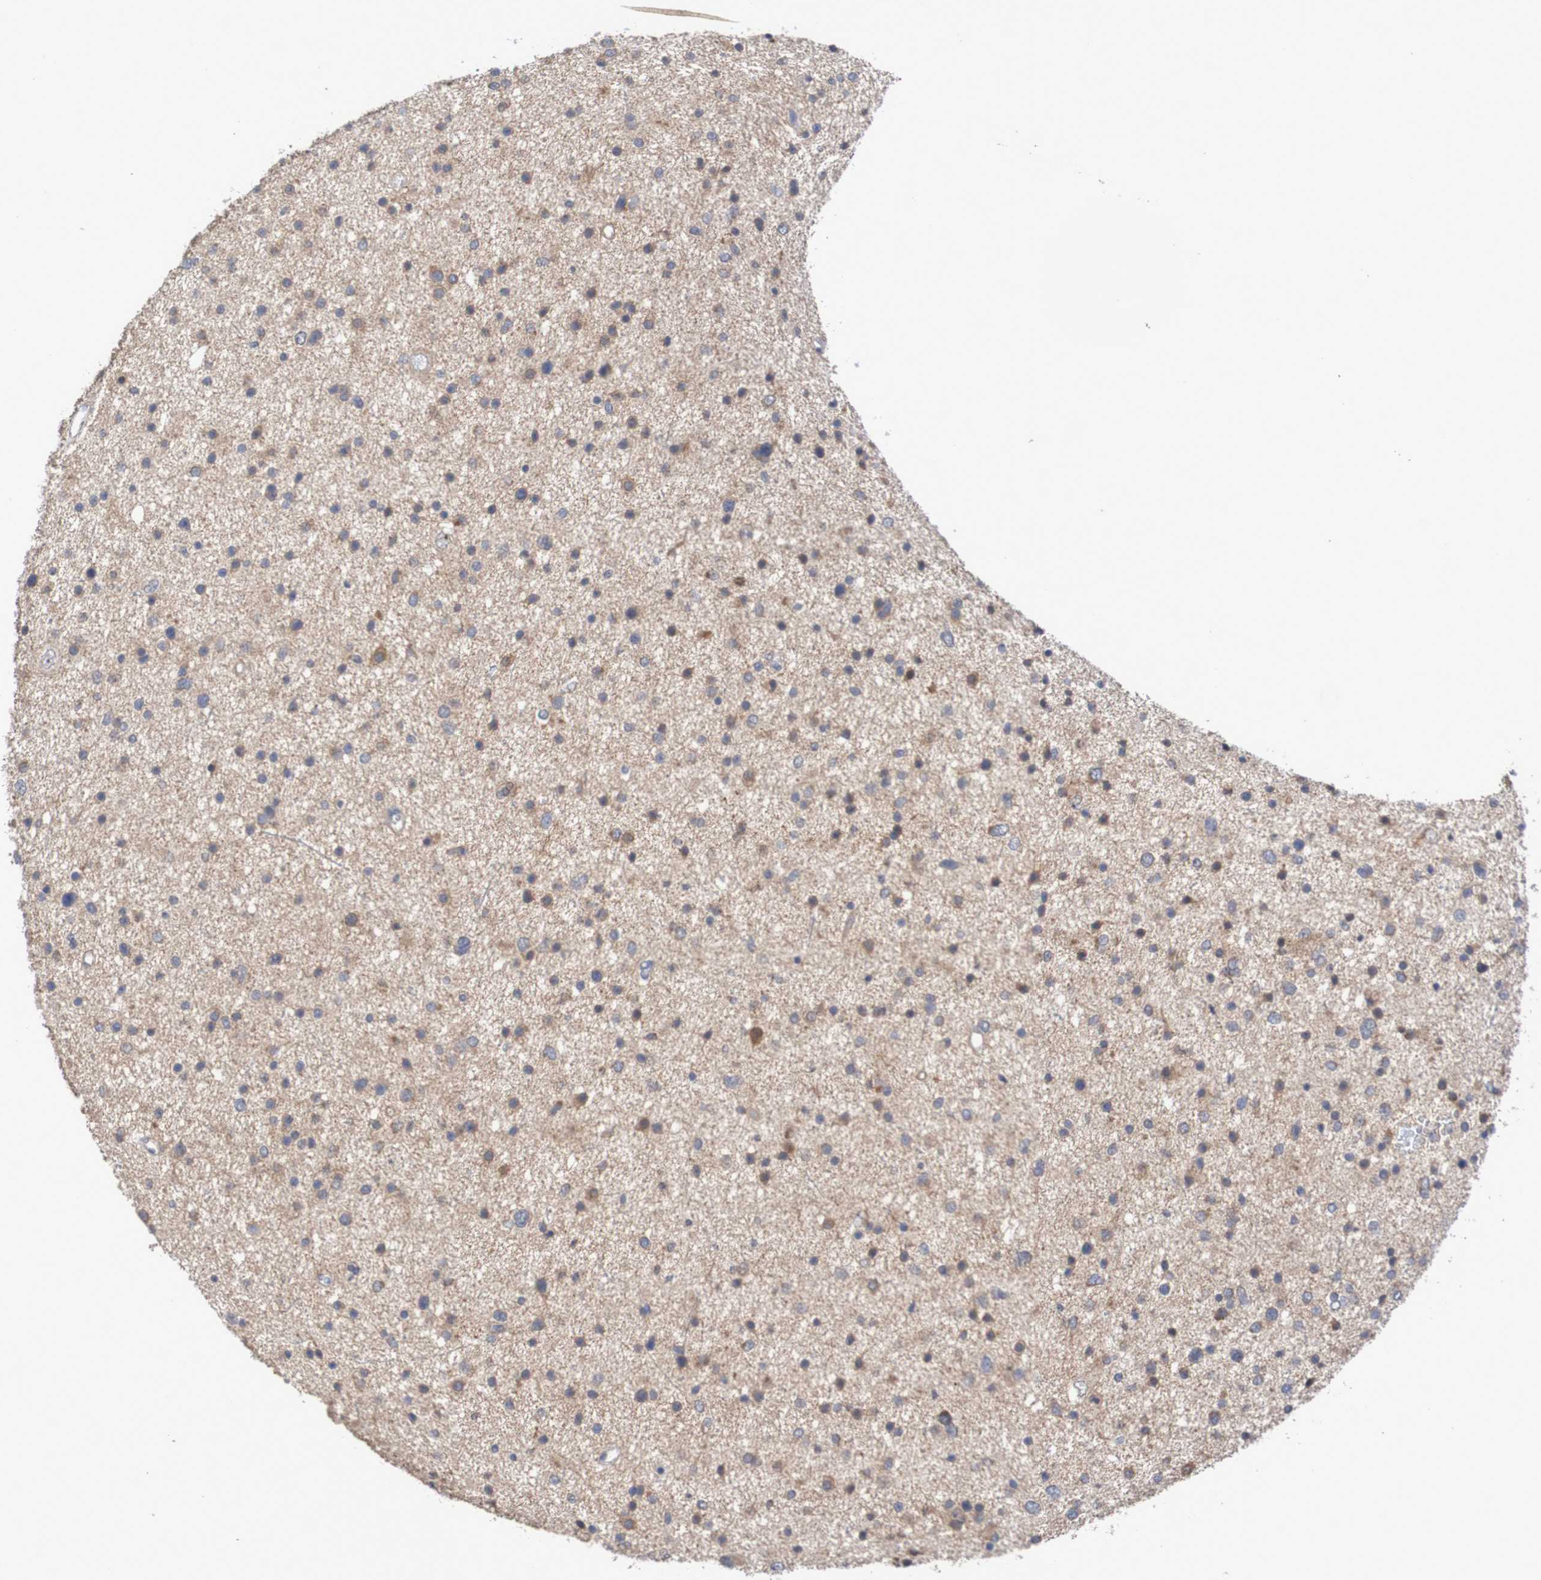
{"staining": {"intensity": "moderate", "quantity": "25%-75%", "location": "cytoplasmic/membranous"}, "tissue": "glioma", "cell_type": "Tumor cells", "image_type": "cancer", "snomed": [{"axis": "morphology", "description": "Glioma, malignant, Low grade"}, {"axis": "topography", "description": "Brain"}], "caption": "Glioma tissue reveals moderate cytoplasmic/membranous positivity in about 25%-75% of tumor cells, visualized by immunohistochemistry. The protein is shown in brown color, while the nuclei are stained blue.", "gene": "C3orf18", "patient": {"sex": "female", "age": 37}}